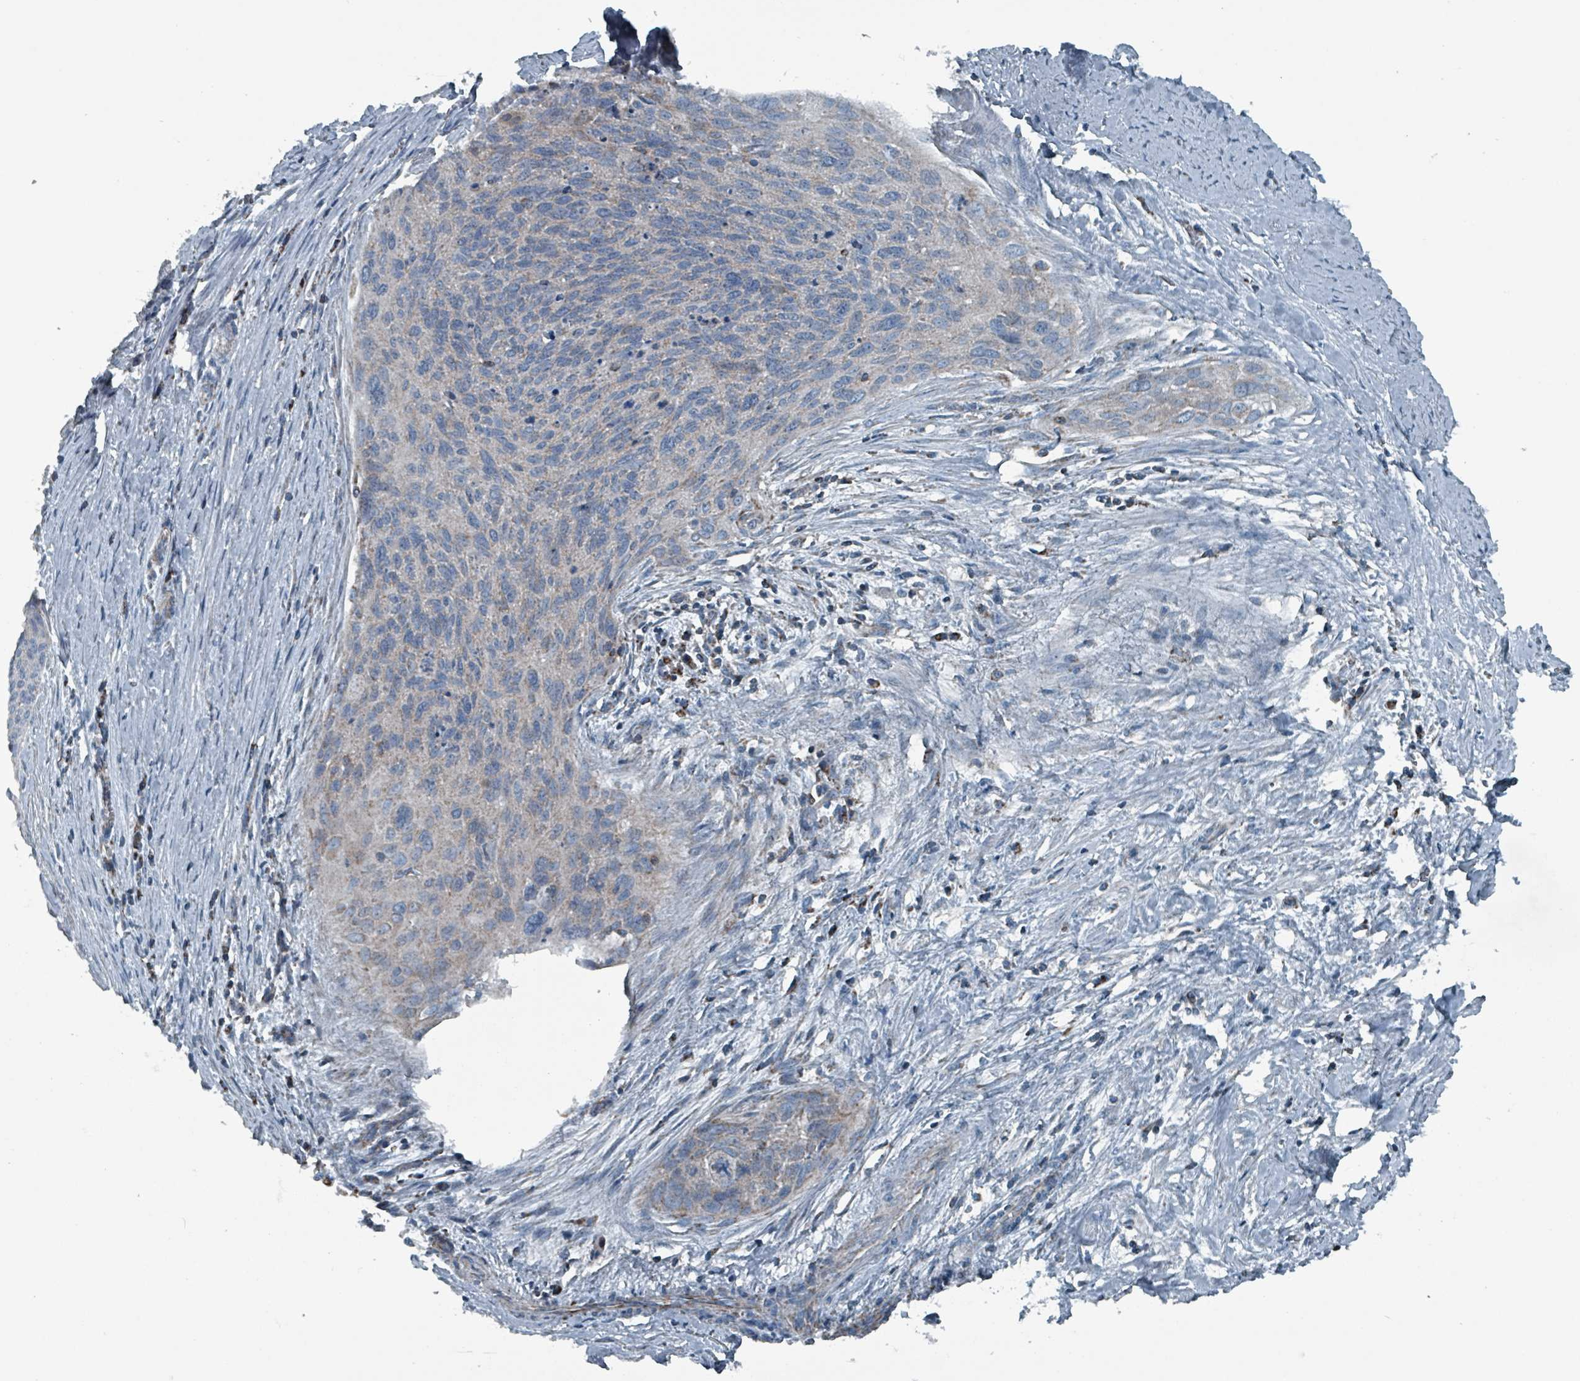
{"staining": {"intensity": "negative", "quantity": "none", "location": "none"}, "tissue": "cervical cancer", "cell_type": "Tumor cells", "image_type": "cancer", "snomed": [{"axis": "morphology", "description": "Squamous cell carcinoma, NOS"}, {"axis": "topography", "description": "Cervix"}], "caption": "Tumor cells are negative for brown protein staining in cervical squamous cell carcinoma.", "gene": "ABHD18", "patient": {"sex": "female", "age": 55}}